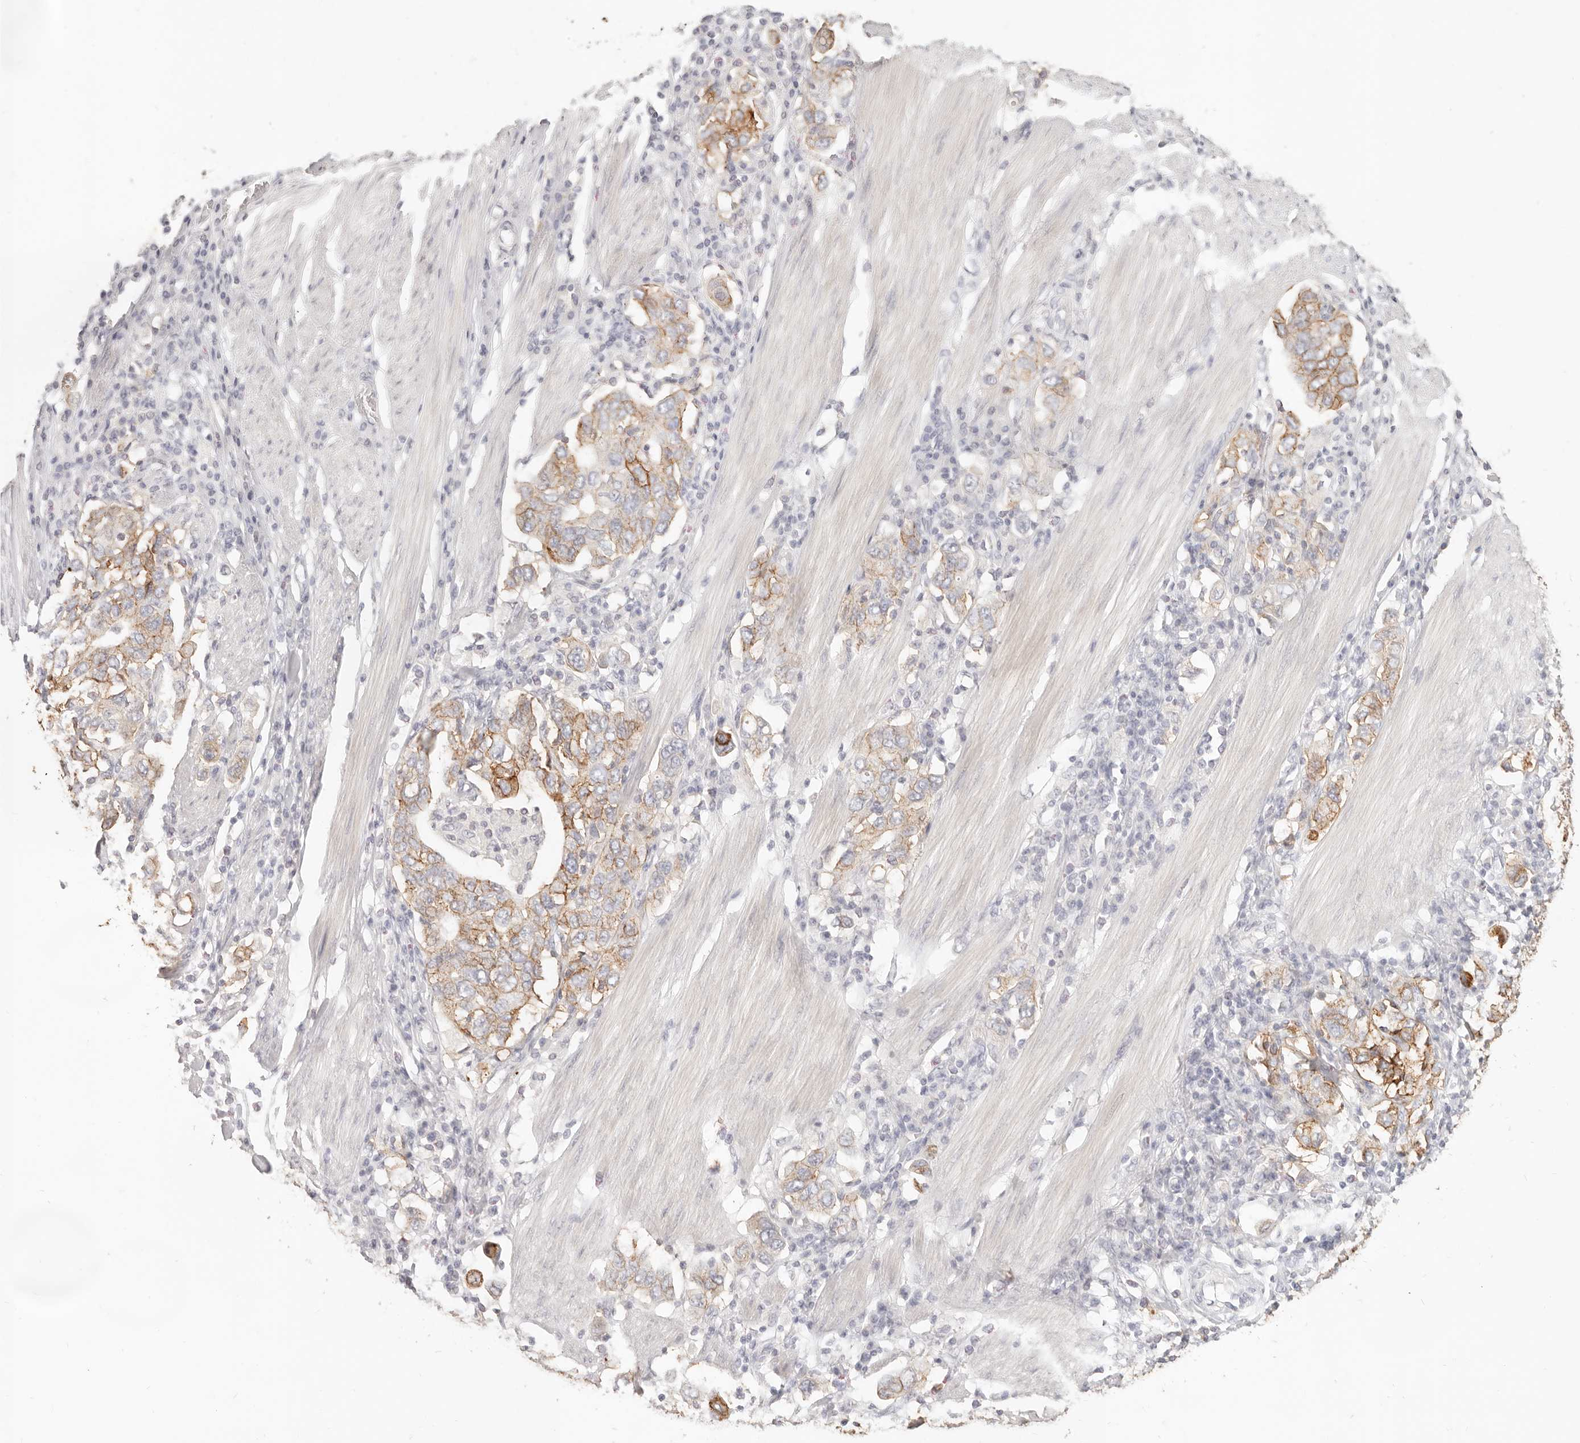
{"staining": {"intensity": "moderate", "quantity": ">75%", "location": "cytoplasmic/membranous"}, "tissue": "stomach cancer", "cell_type": "Tumor cells", "image_type": "cancer", "snomed": [{"axis": "morphology", "description": "Adenocarcinoma, NOS"}, {"axis": "topography", "description": "Stomach, upper"}], "caption": "DAB immunohistochemical staining of stomach cancer exhibits moderate cytoplasmic/membranous protein expression in approximately >75% of tumor cells.", "gene": "EPCAM", "patient": {"sex": "male", "age": 62}}